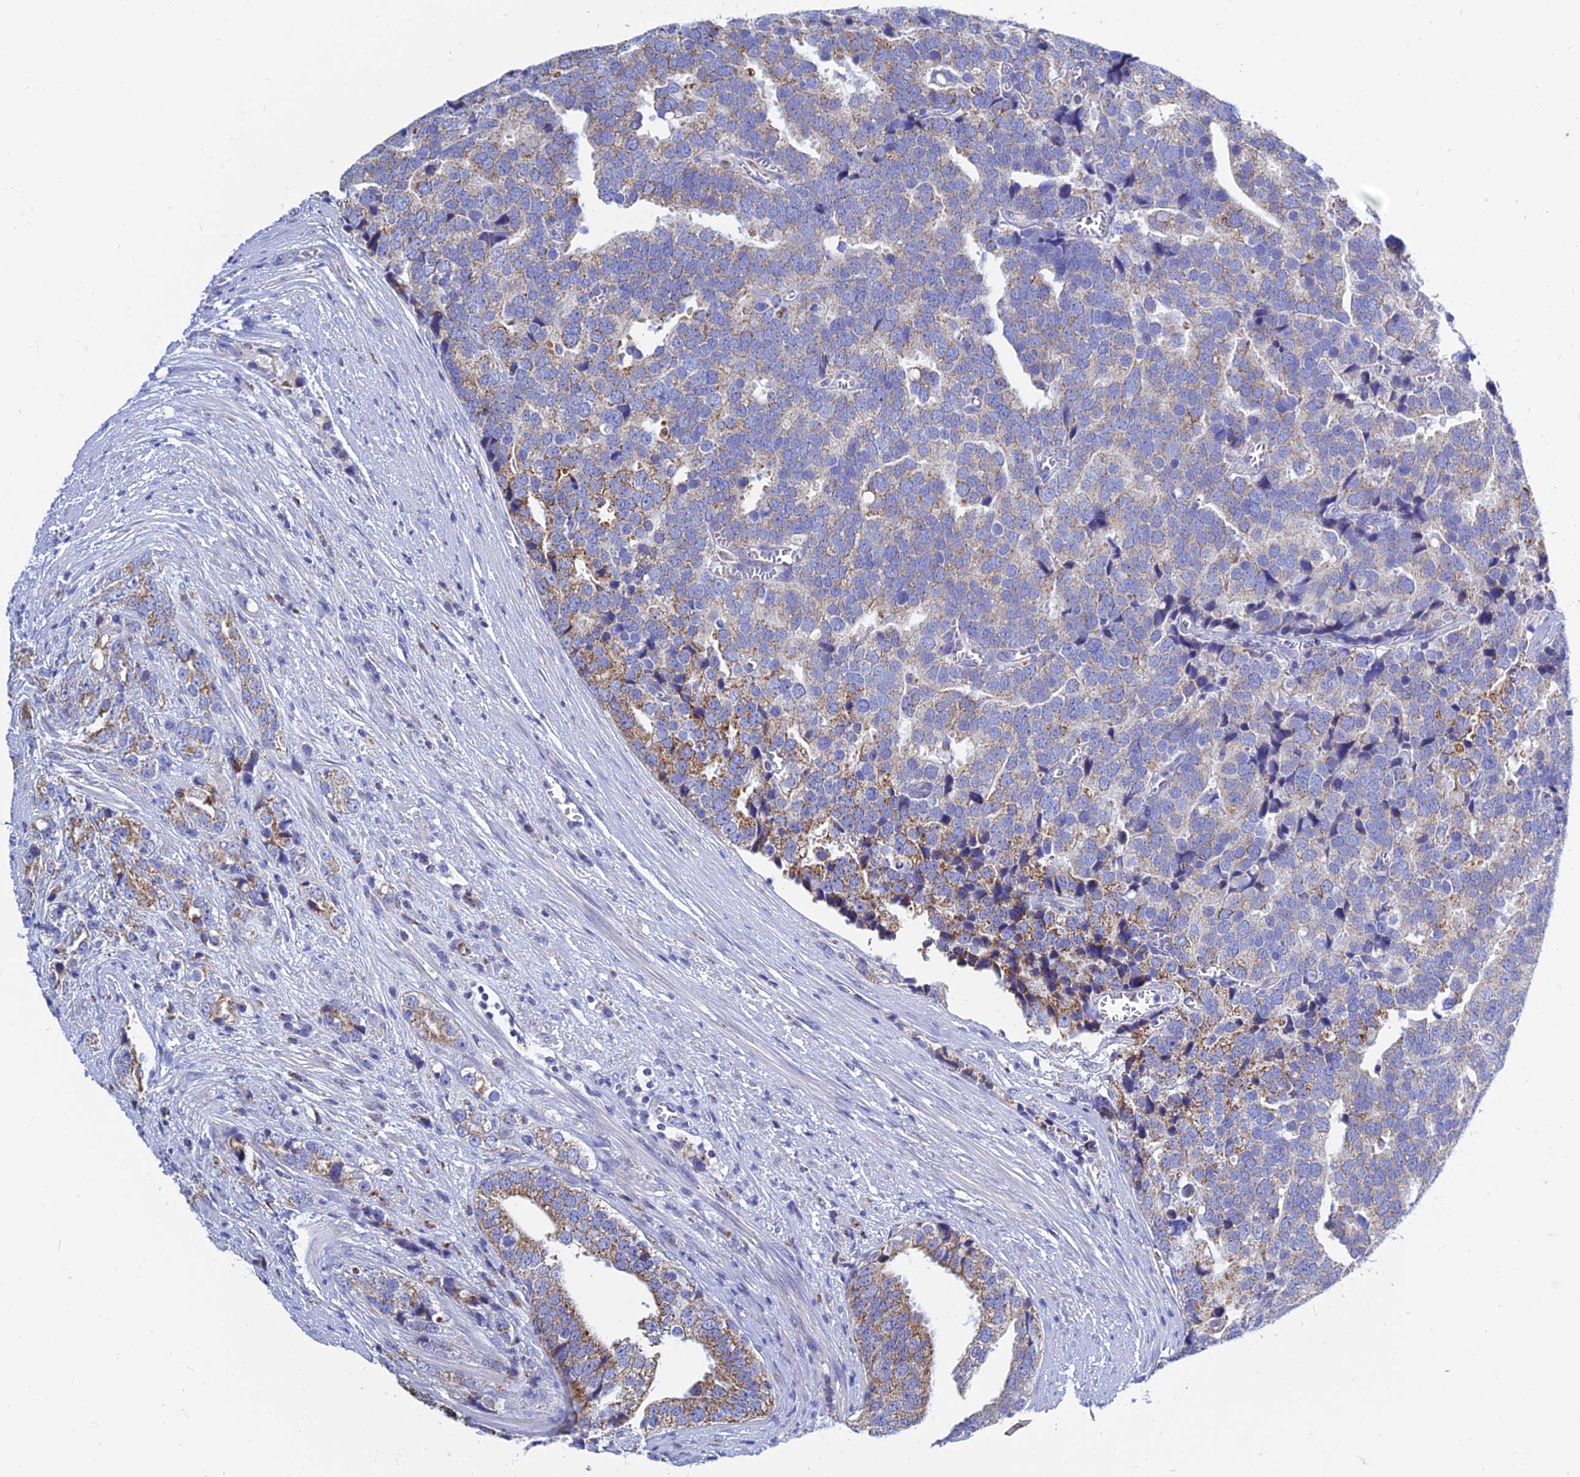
{"staining": {"intensity": "moderate", "quantity": "25%-75%", "location": "cytoplasmic/membranous"}, "tissue": "prostate cancer", "cell_type": "Tumor cells", "image_type": "cancer", "snomed": [{"axis": "morphology", "description": "Adenocarcinoma, High grade"}, {"axis": "topography", "description": "Prostate"}], "caption": "There is medium levels of moderate cytoplasmic/membranous expression in tumor cells of prostate cancer (high-grade adenocarcinoma), as demonstrated by immunohistochemical staining (brown color).", "gene": "MGST1", "patient": {"sex": "male", "age": 71}}